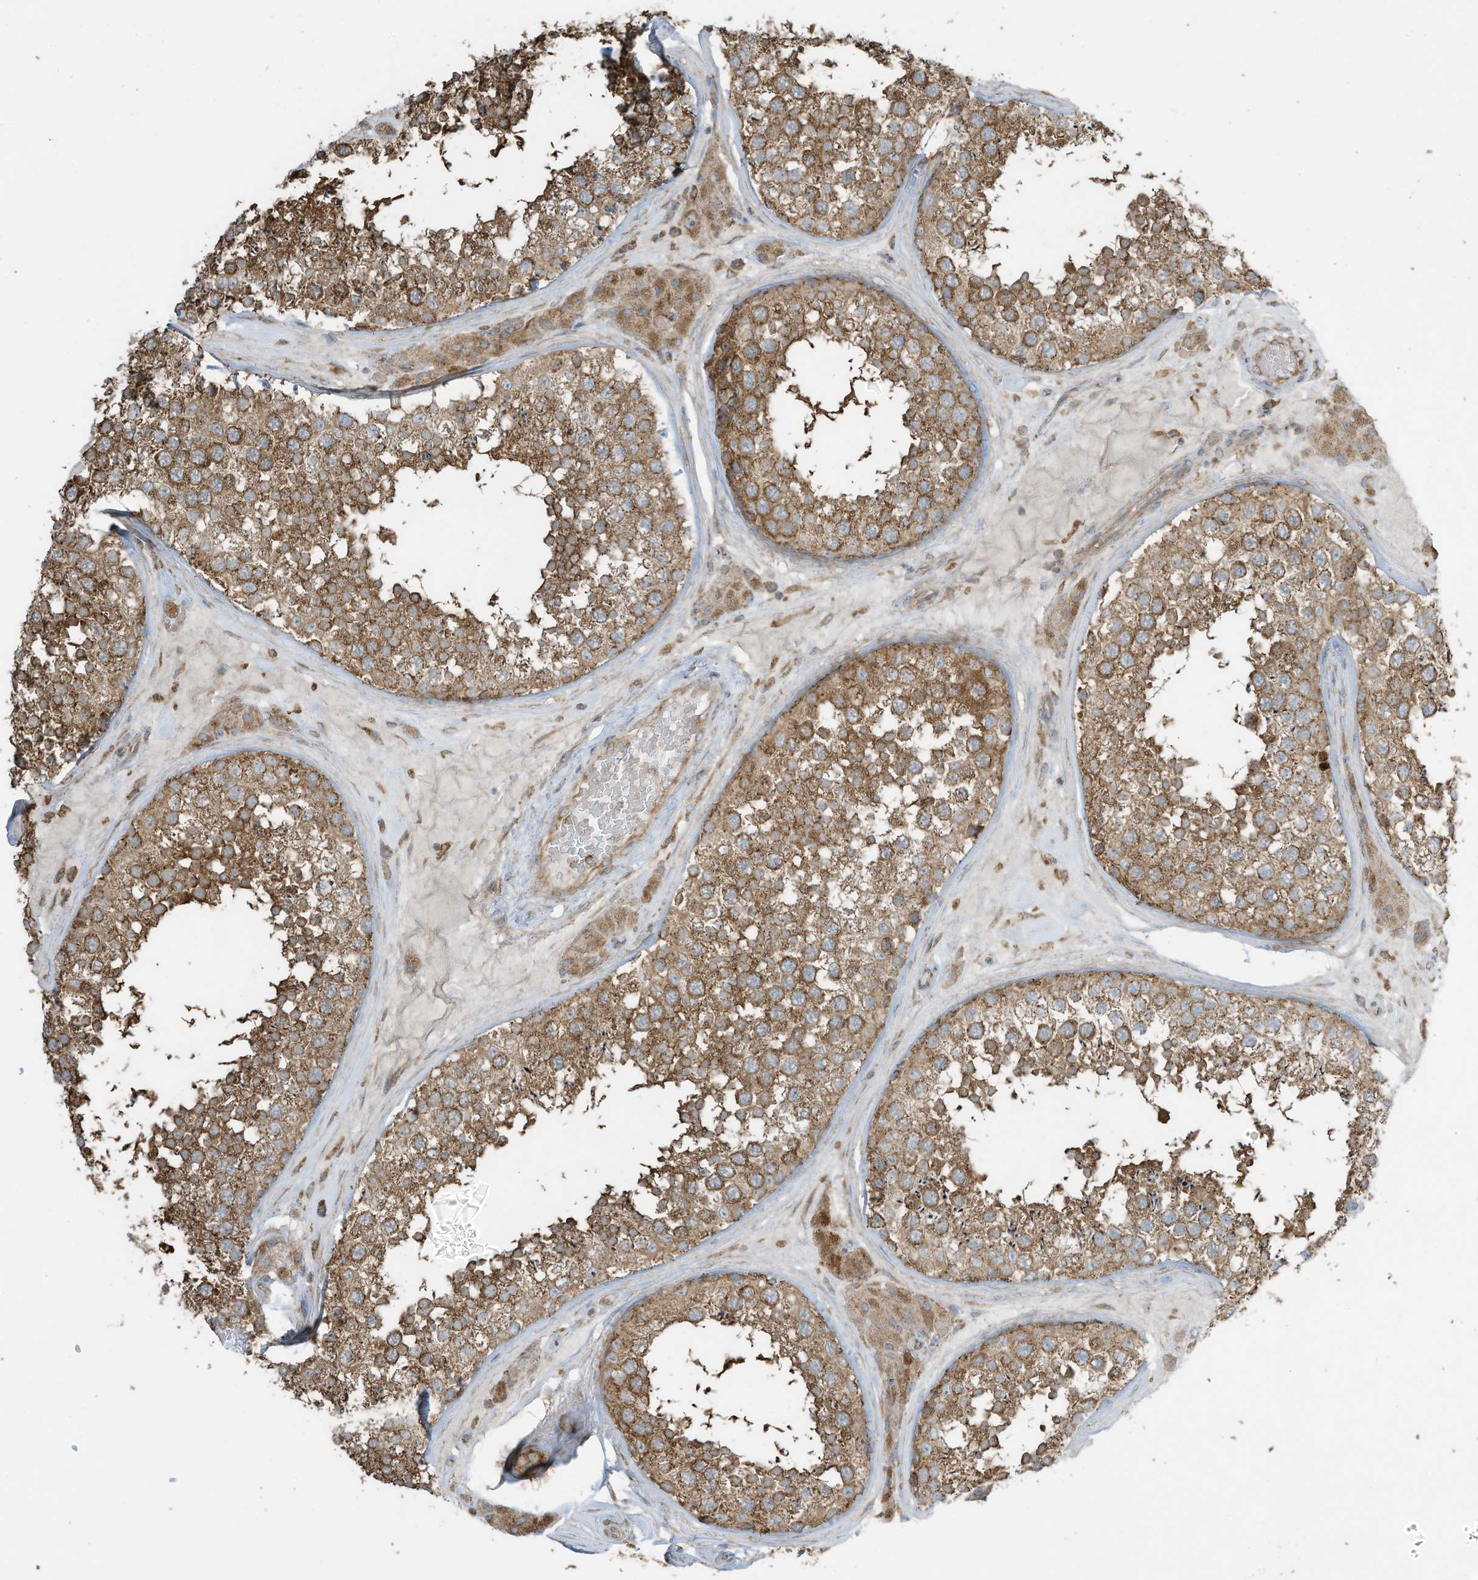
{"staining": {"intensity": "moderate", "quantity": ">75%", "location": "cytoplasmic/membranous"}, "tissue": "testis", "cell_type": "Cells in seminiferous ducts", "image_type": "normal", "snomed": [{"axis": "morphology", "description": "Normal tissue, NOS"}, {"axis": "topography", "description": "Testis"}], "caption": "Protein expression by immunohistochemistry displays moderate cytoplasmic/membranous expression in about >75% of cells in seminiferous ducts in normal testis. The staining was performed using DAB (3,3'-diaminobenzidine), with brown indicating positive protein expression. Nuclei are stained blue with hematoxylin.", "gene": "CGAS", "patient": {"sex": "male", "age": 46}}